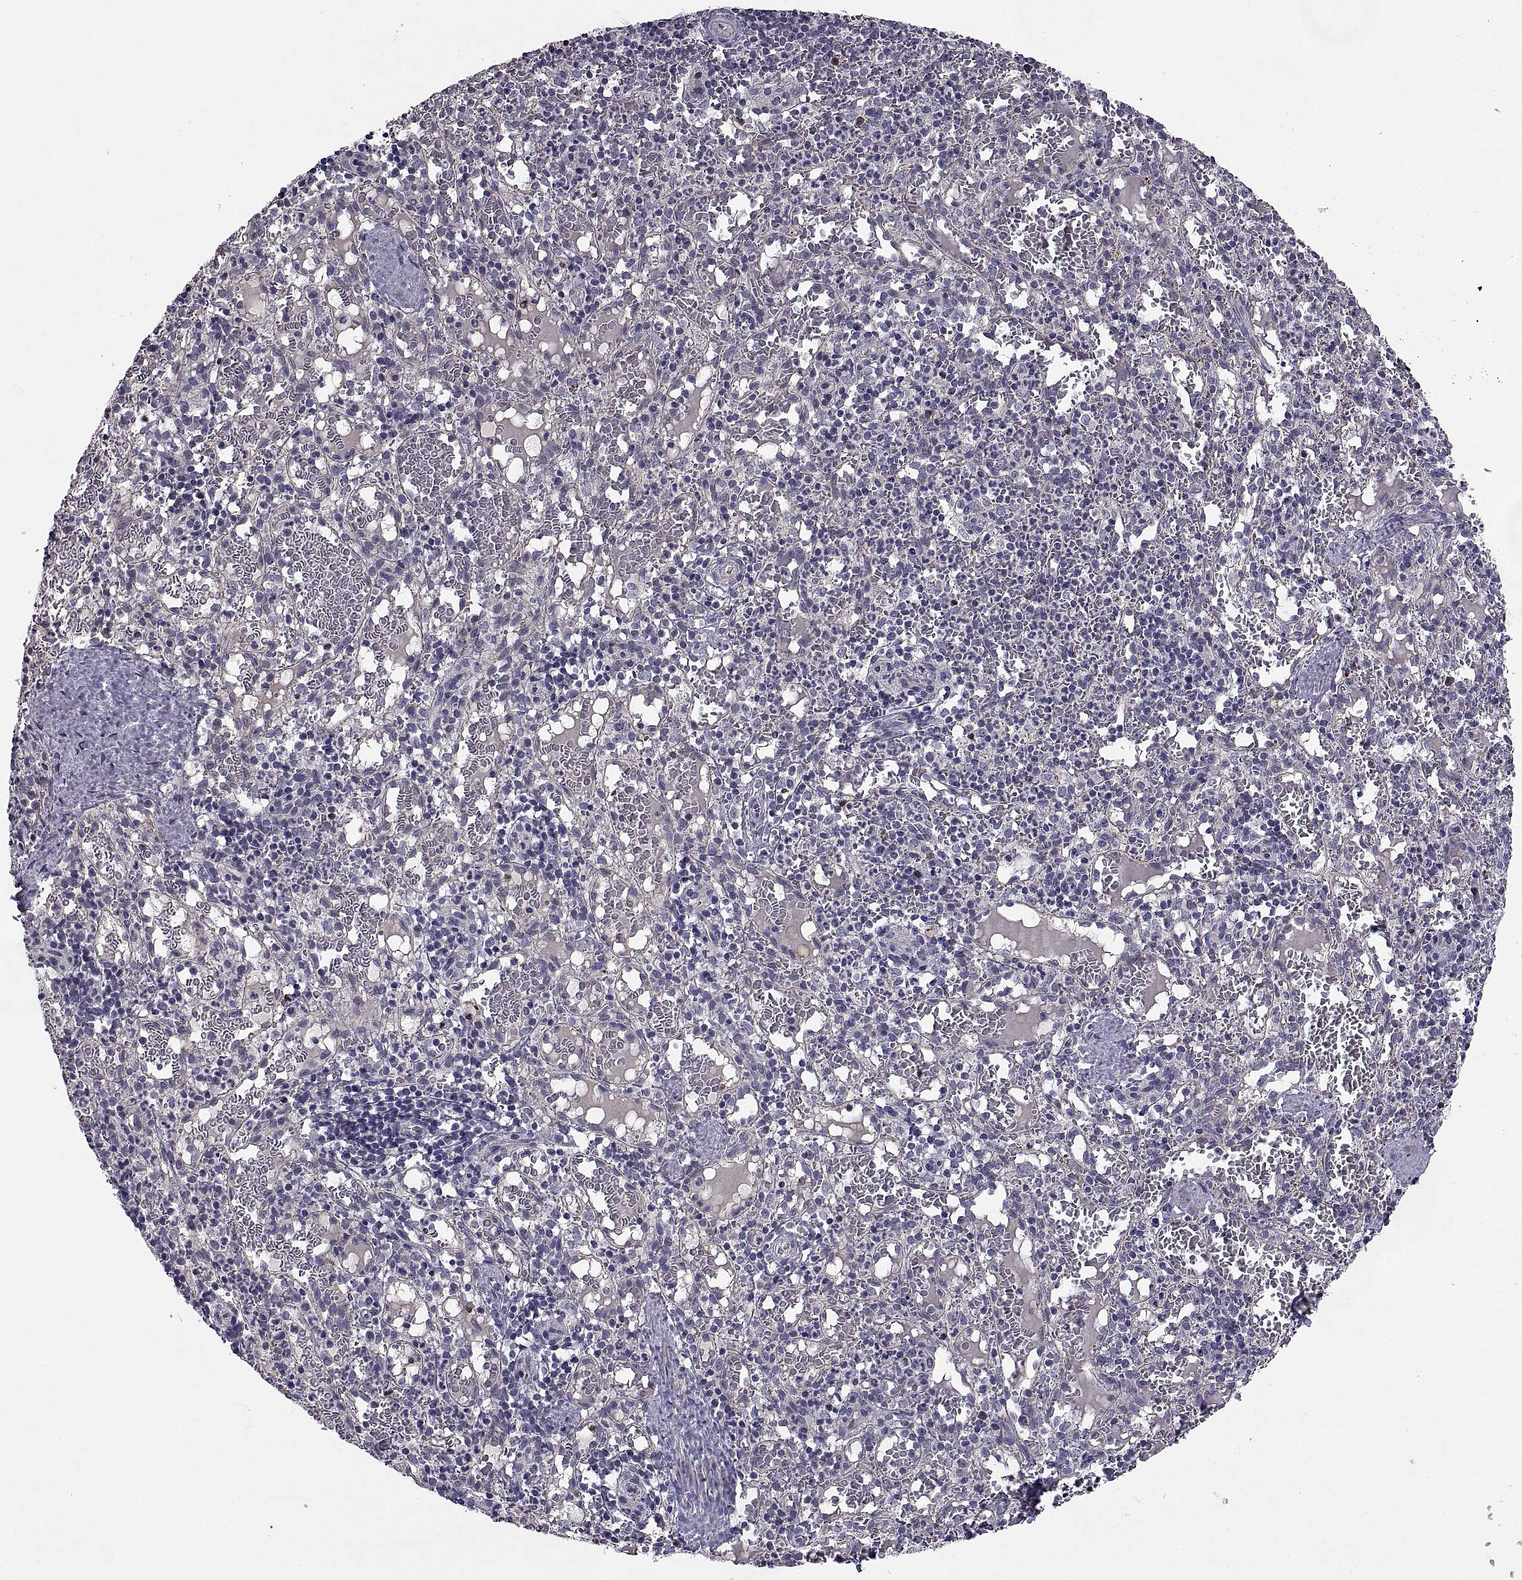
{"staining": {"intensity": "negative", "quantity": "none", "location": "none"}, "tissue": "spleen", "cell_type": "Cells in red pulp", "image_type": "normal", "snomed": [{"axis": "morphology", "description": "Normal tissue, NOS"}, {"axis": "topography", "description": "Spleen"}], "caption": "IHC micrograph of normal spleen: spleen stained with DAB (3,3'-diaminobenzidine) shows no significant protein expression in cells in red pulp.", "gene": "NPTX2", "patient": {"sex": "male", "age": 11}}